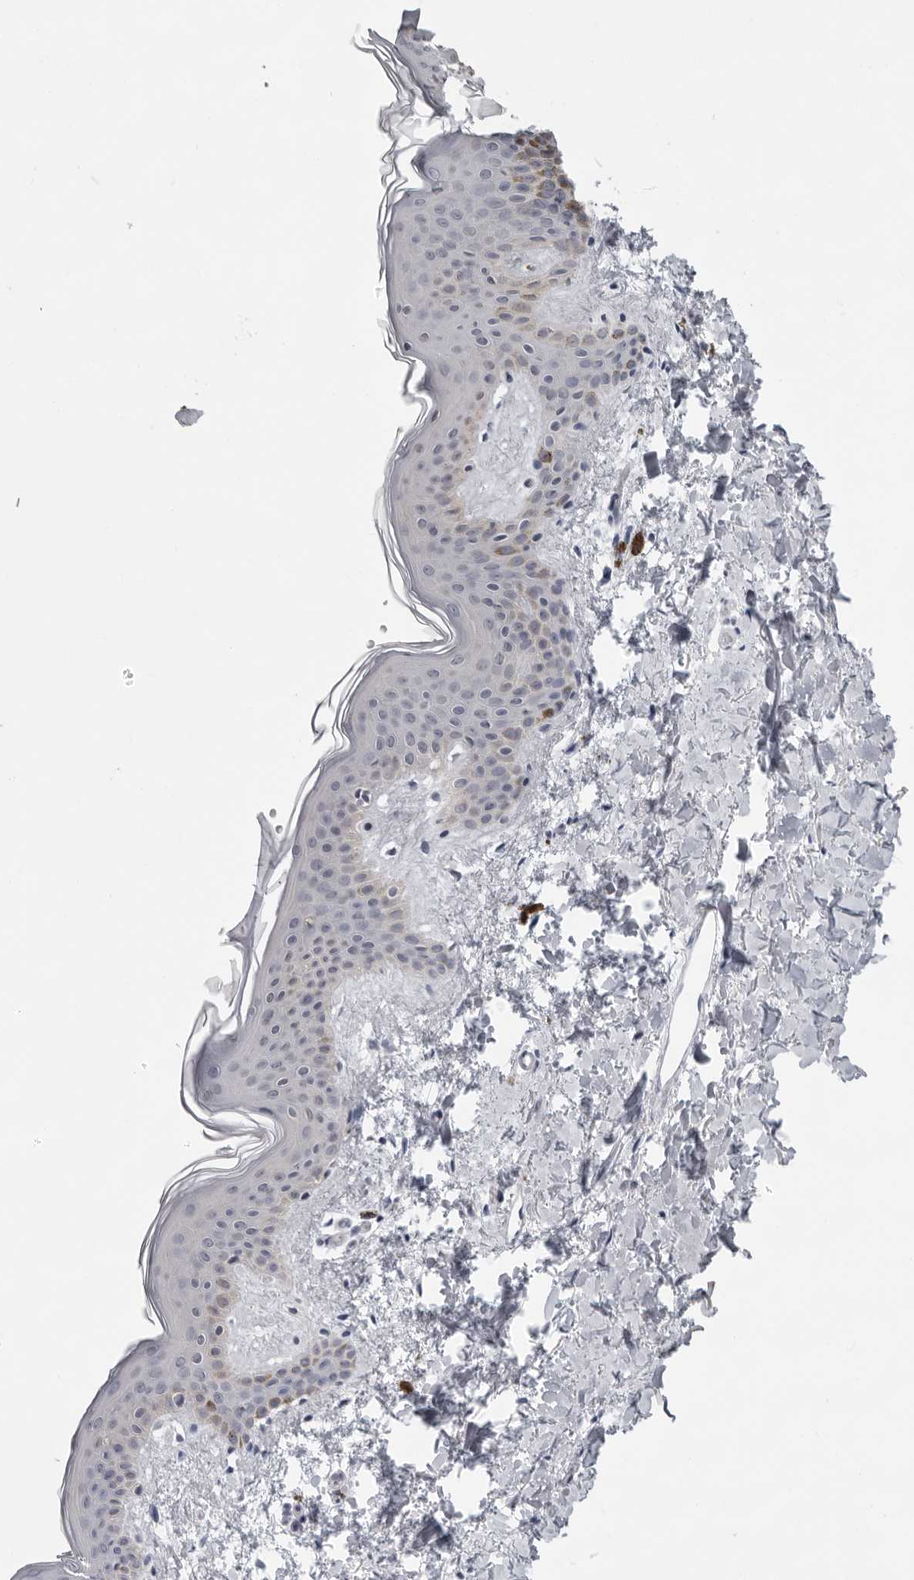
{"staining": {"intensity": "negative", "quantity": "none", "location": "none"}, "tissue": "skin", "cell_type": "Fibroblasts", "image_type": "normal", "snomed": [{"axis": "morphology", "description": "Normal tissue, NOS"}, {"axis": "topography", "description": "Skin"}], "caption": "An immunohistochemistry (IHC) micrograph of unremarkable skin is shown. There is no staining in fibroblasts of skin.", "gene": "CCDC28B", "patient": {"sex": "female", "age": 46}}